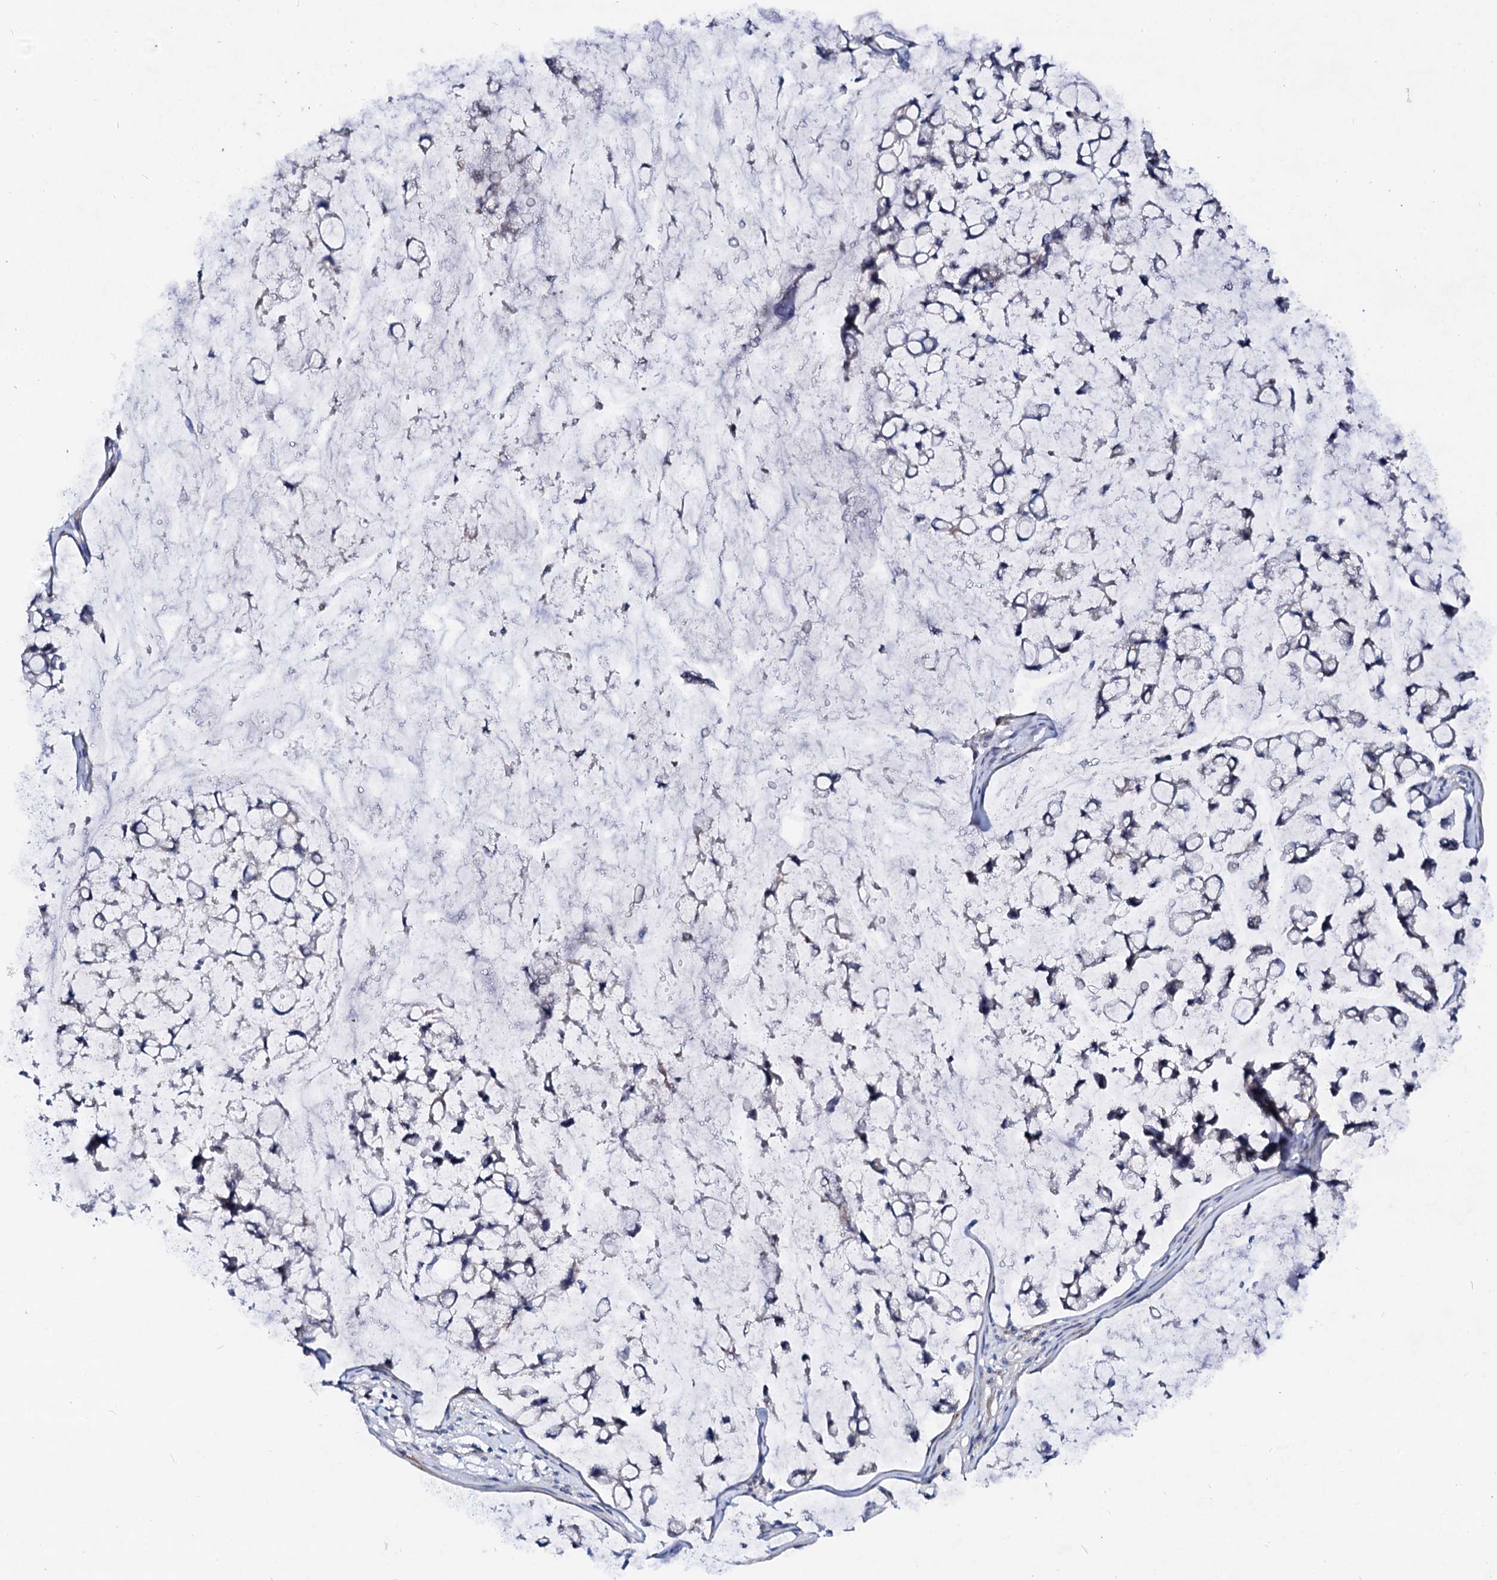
{"staining": {"intensity": "negative", "quantity": "none", "location": "none"}, "tissue": "stomach cancer", "cell_type": "Tumor cells", "image_type": "cancer", "snomed": [{"axis": "morphology", "description": "Adenocarcinoma, NOS"}, {"axis": "topography", "description": "Stomach, lower"}], "caption": "Immunohistochemistry histopathology image of human stomach cancer stained for a protein (brown), which demonstrates no expression in tumor cells.", "gene": "BTBD16", "patient": {"sex": "male", "age": 67}}